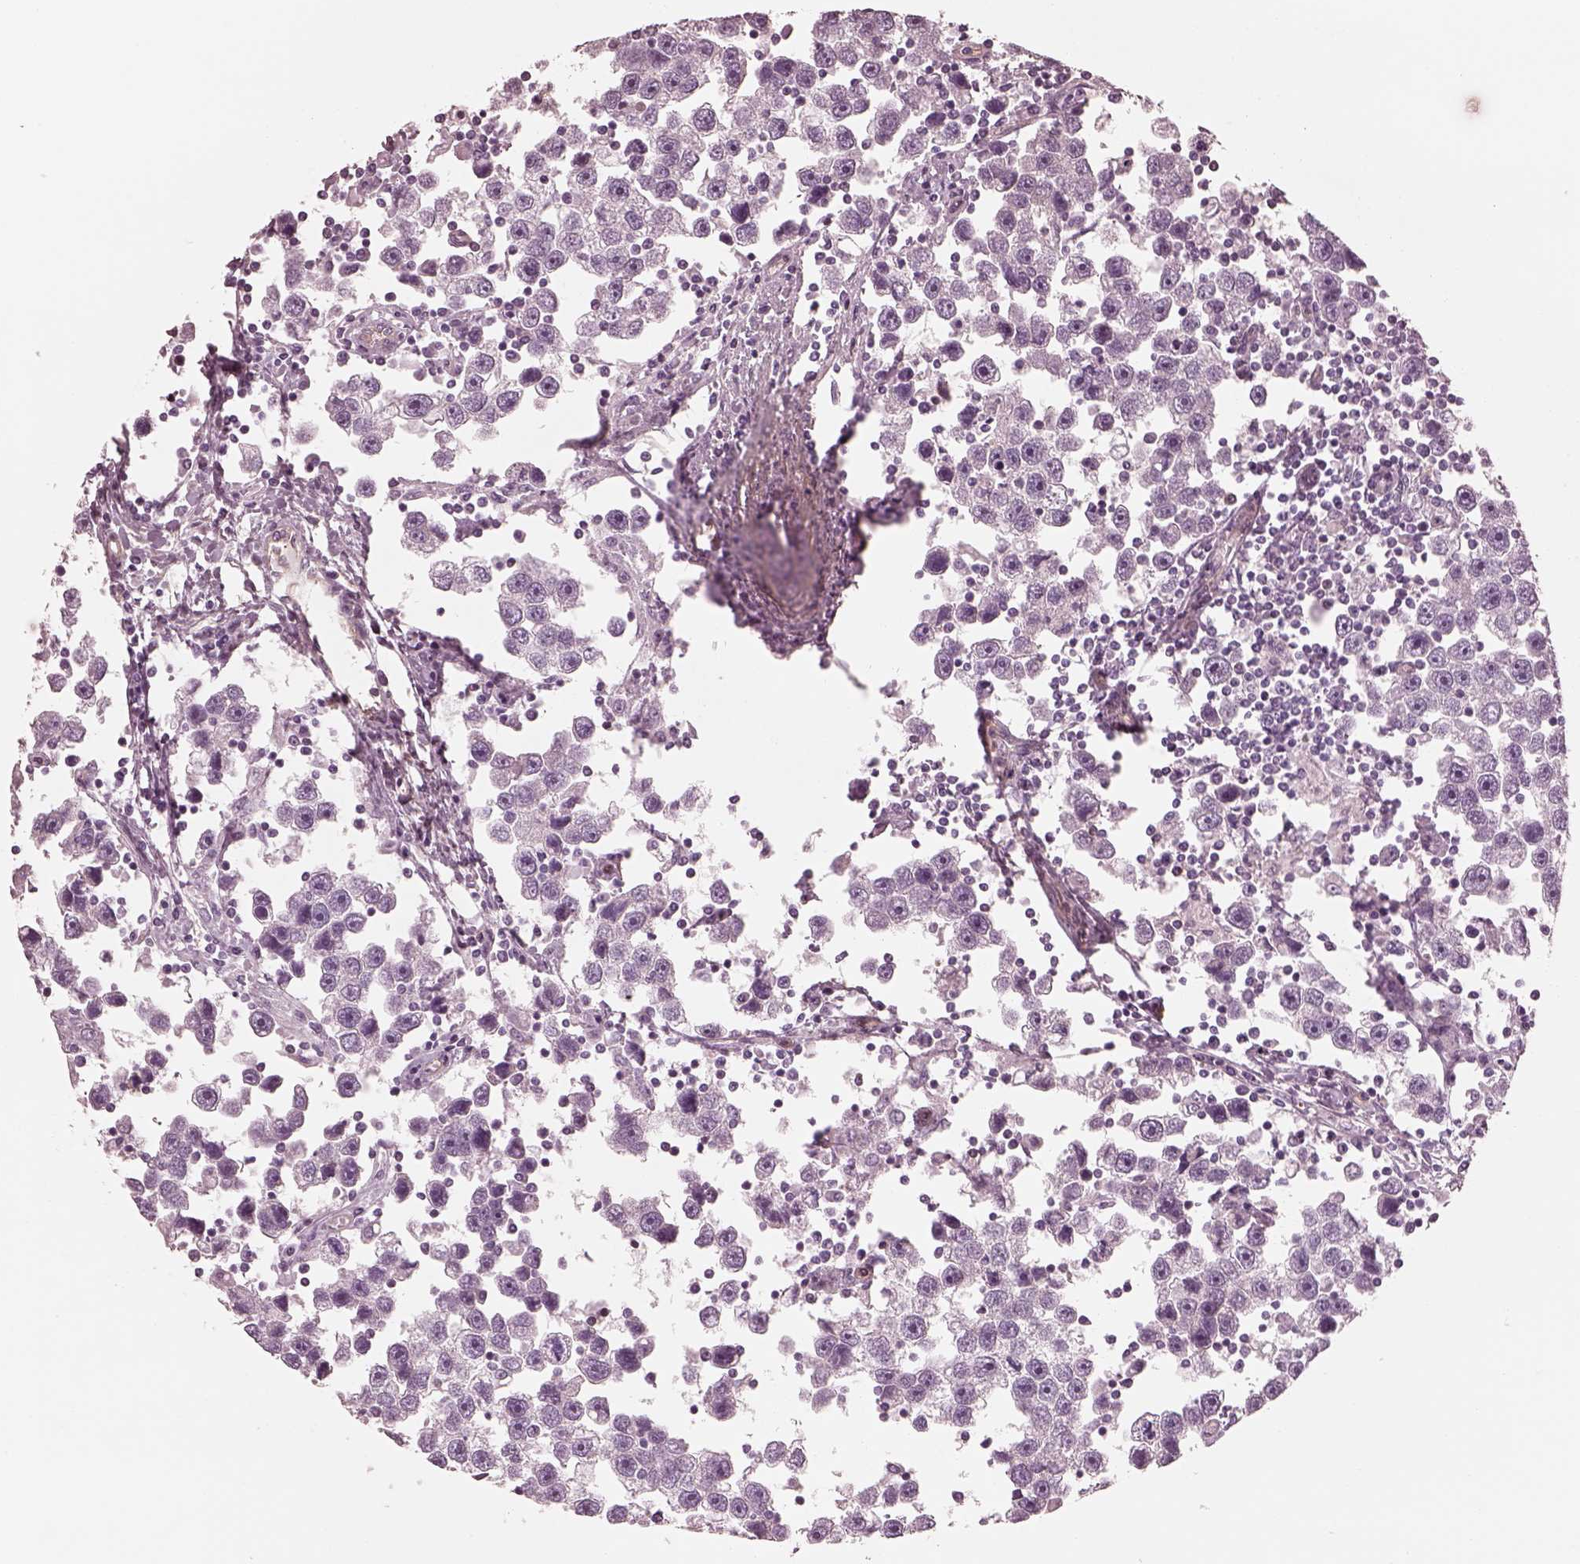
{"staining": {"intensity": "negative", "quantity": "none", "location": "none"}, "tissue": "testis cancer", "cell_type": "Tumor cells", "image_type": "cancer", "snomed": [{"axis": "morphology", "description": "Seminoma, NOS"}, {"axis": "topography", "description": "Testis"}], "caption": "Micrograph shows no protein expression in tumor cells of testis seminoma tissue.", "gene": "ELAPOR1", "patient": {"sex": "male", "age": 30}}